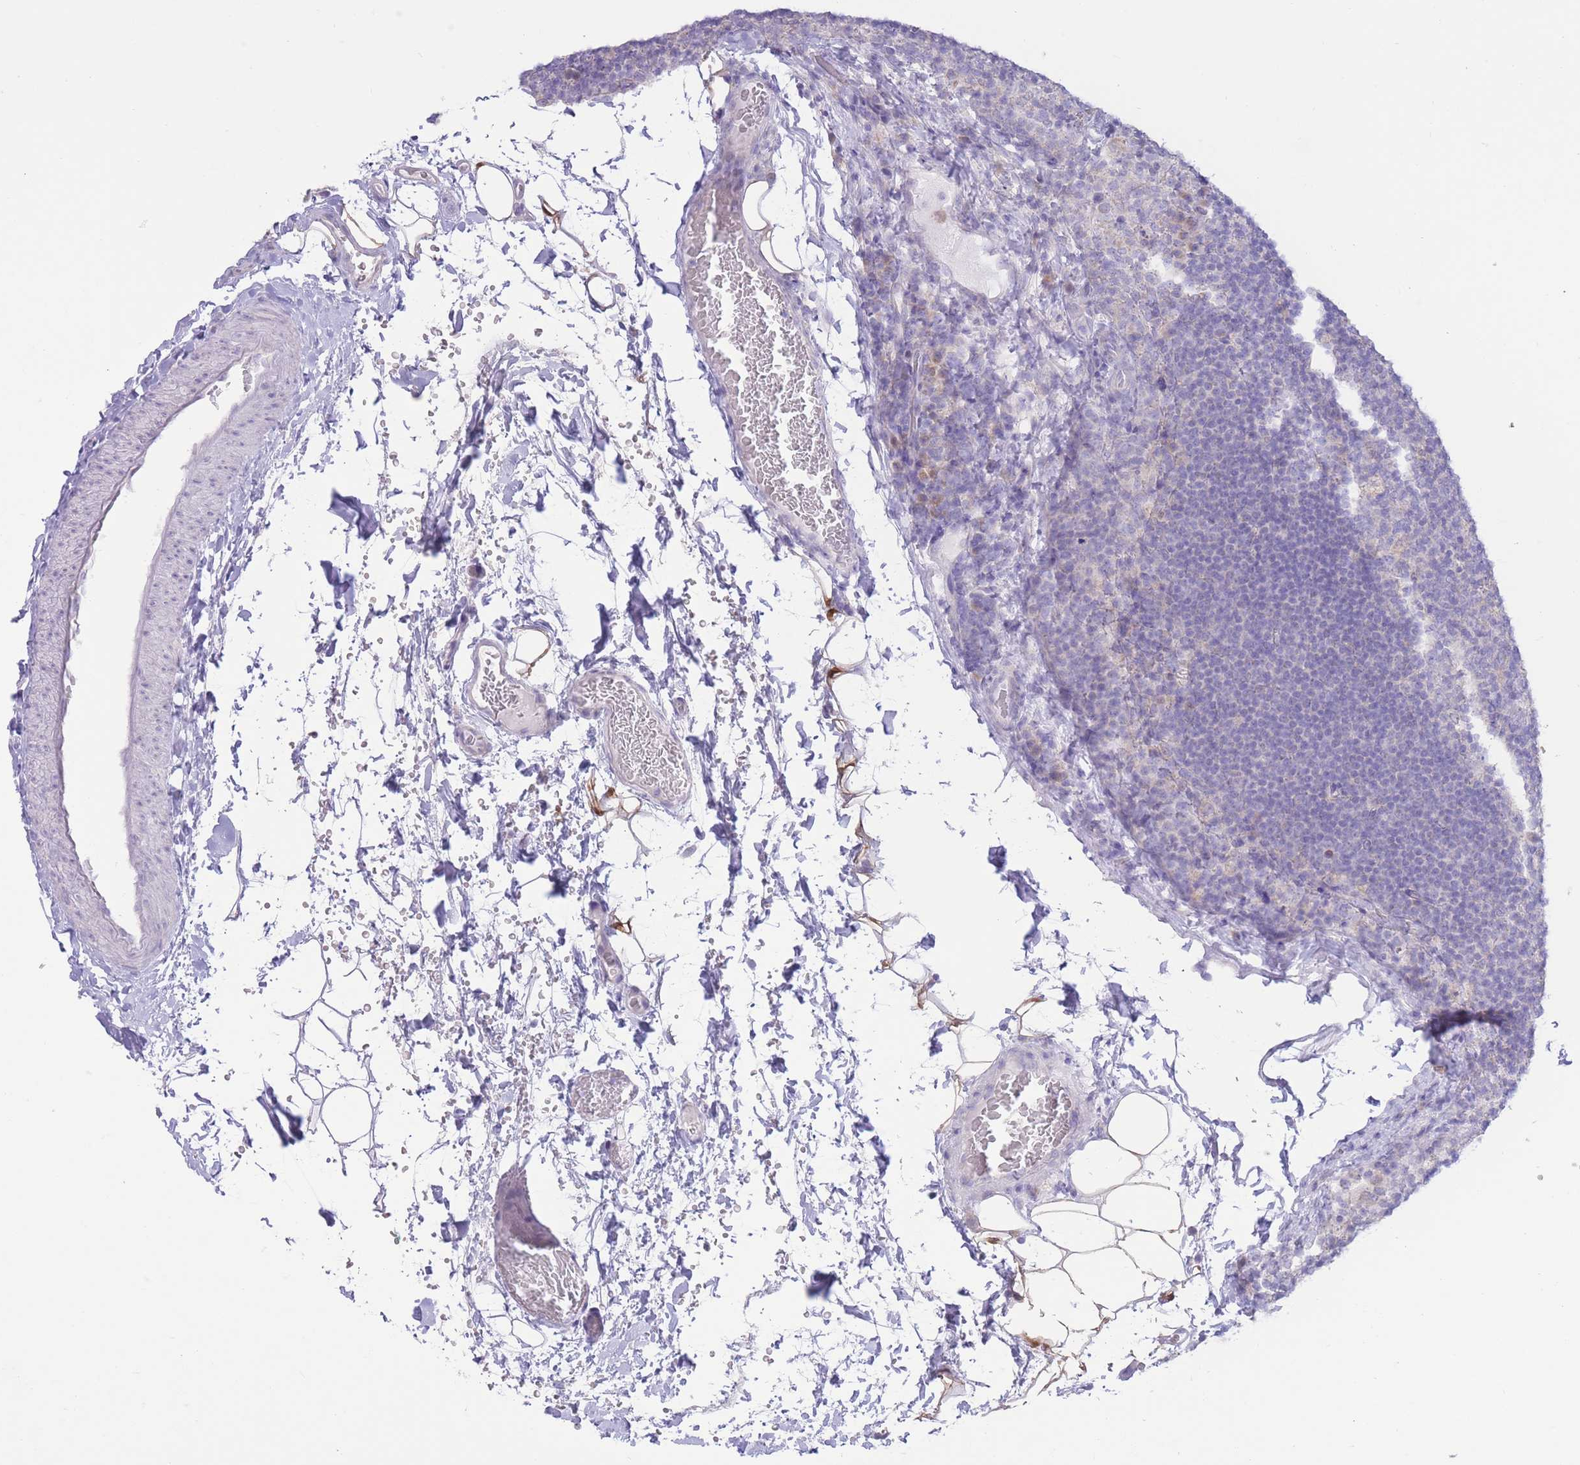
{"staining": {"intensity": "negative", "quantity": "none", "location": "none"}, "tissue": "lymph node", "cell_type": "Germinal center cells", "image_type": "normal", "snomed": [{"axis": "morphology", "description": "Normal tissue, NOS"}, {"axis": "topography", "description": "Lymph node"}], "caption": "Immunohistochemical staining of normal human lymph node displays no significant expression in germinal center cells. (DAB immunohistochemistry visualized using brightfield microscopy, high magnification).", "gene": "FAH", "patient": {"sex": "female", "age": 31}}